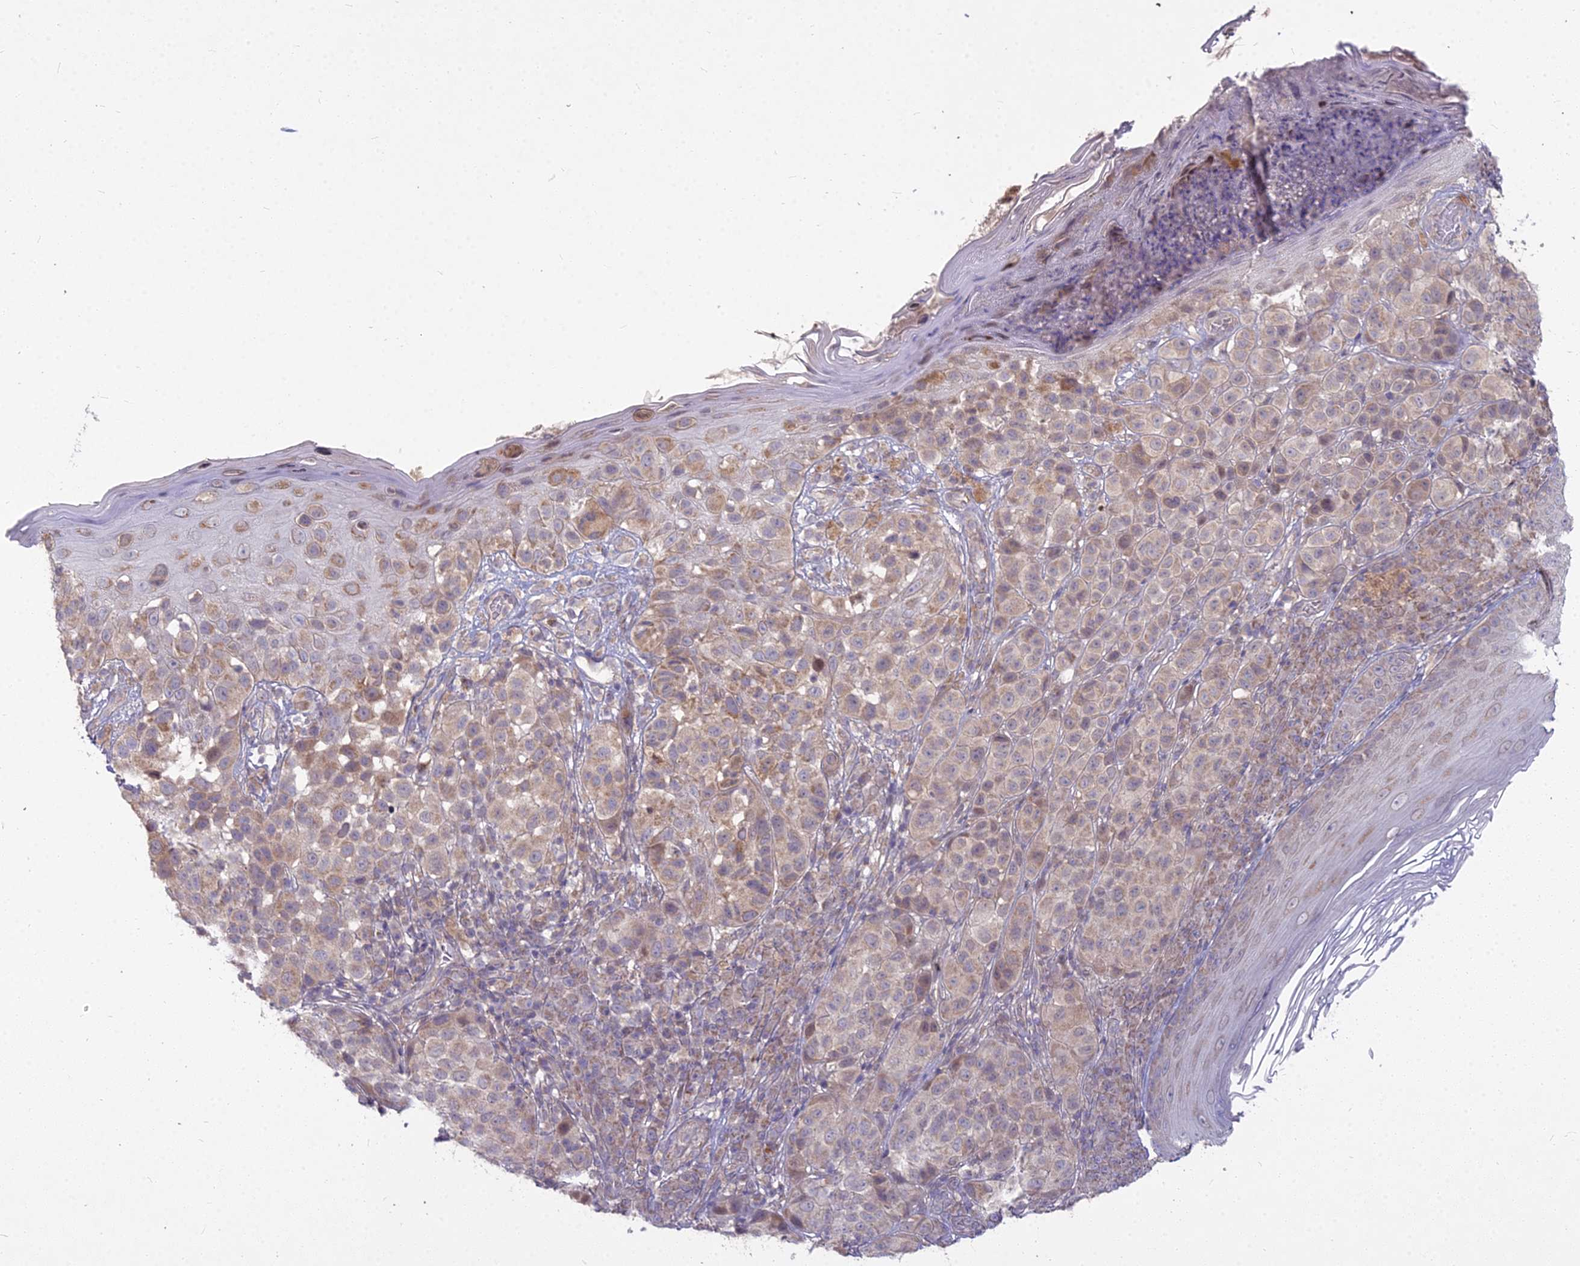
{"staining": {"intensity": "weak", "quantity": "25%-75%", "location": "cytoplasmic/membranous"}, "tissue": "melanoma", "cell_type": "Tumor cells", "image_type": "cancer", "snomed": [{"axis": "morphology", "description": "Malignant melanoma, NOS"}, {"axis": "topography", "description": "Skin"}], "caption": "Human malignant melanoma stained for a protein (brown) demonstrates weak cytoplasmic/membranous positive positivity in approximately 25%-75% of tumor cells.", "gene": "MICU2", "patient": {"sex": "male", "age": 38}}